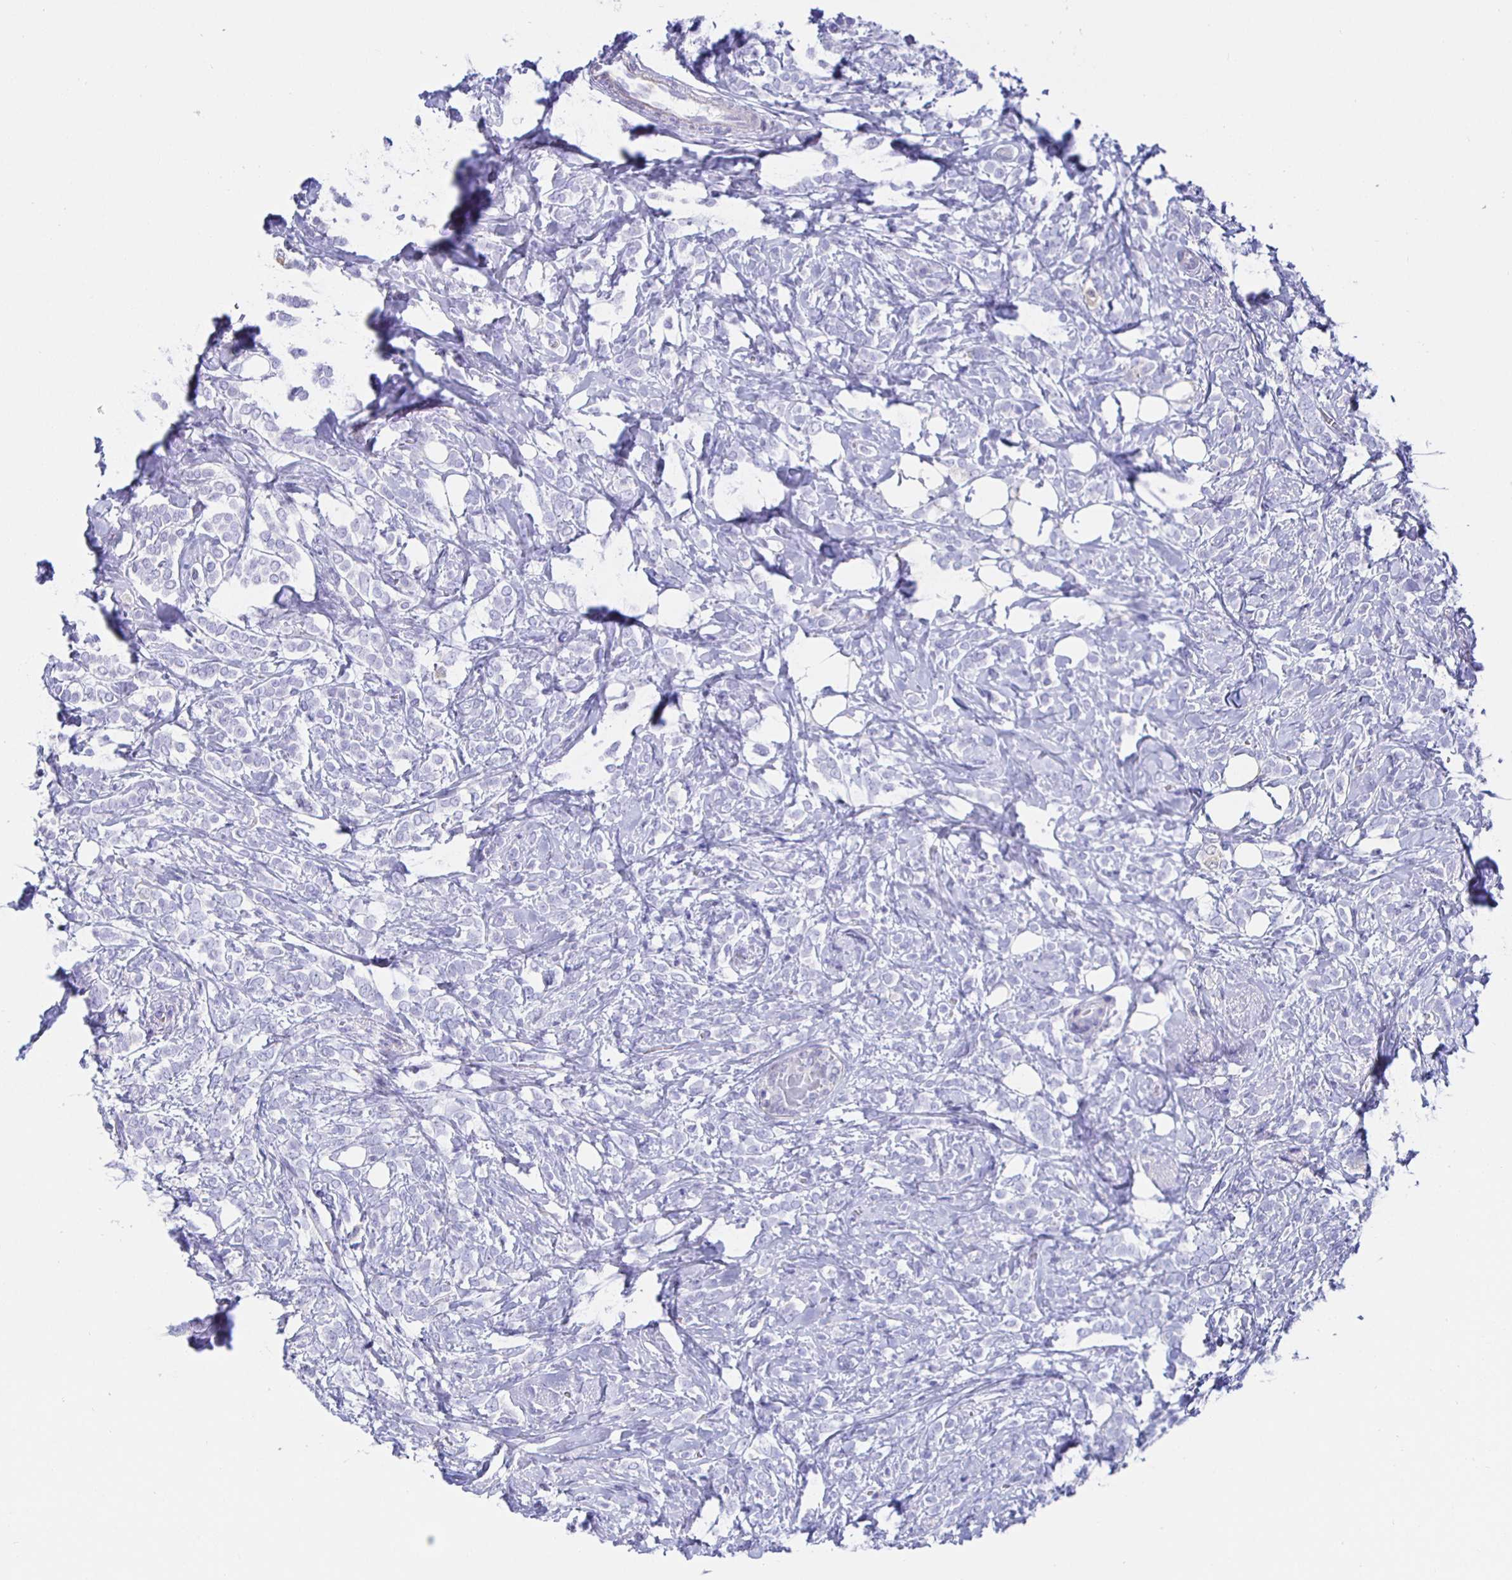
{"staining": {"intensity": "negative", "quantity": "none", "location": "none"}, "tissue": "breast cancer", "cell_type": "Tumor cells", "image_type": "cancer", "snomed": [{"axis": "morphology", "description": "Lobular carcinoma"}, {"axis": "topography", "description": "Breast"}], "caption": "Tumor cells are negative for protein expression in human breast lobular carcinoma. Nuclei are stained in blue.", "gene": "HSPA4L", "patient": {"sex": "female", "age": 49}}